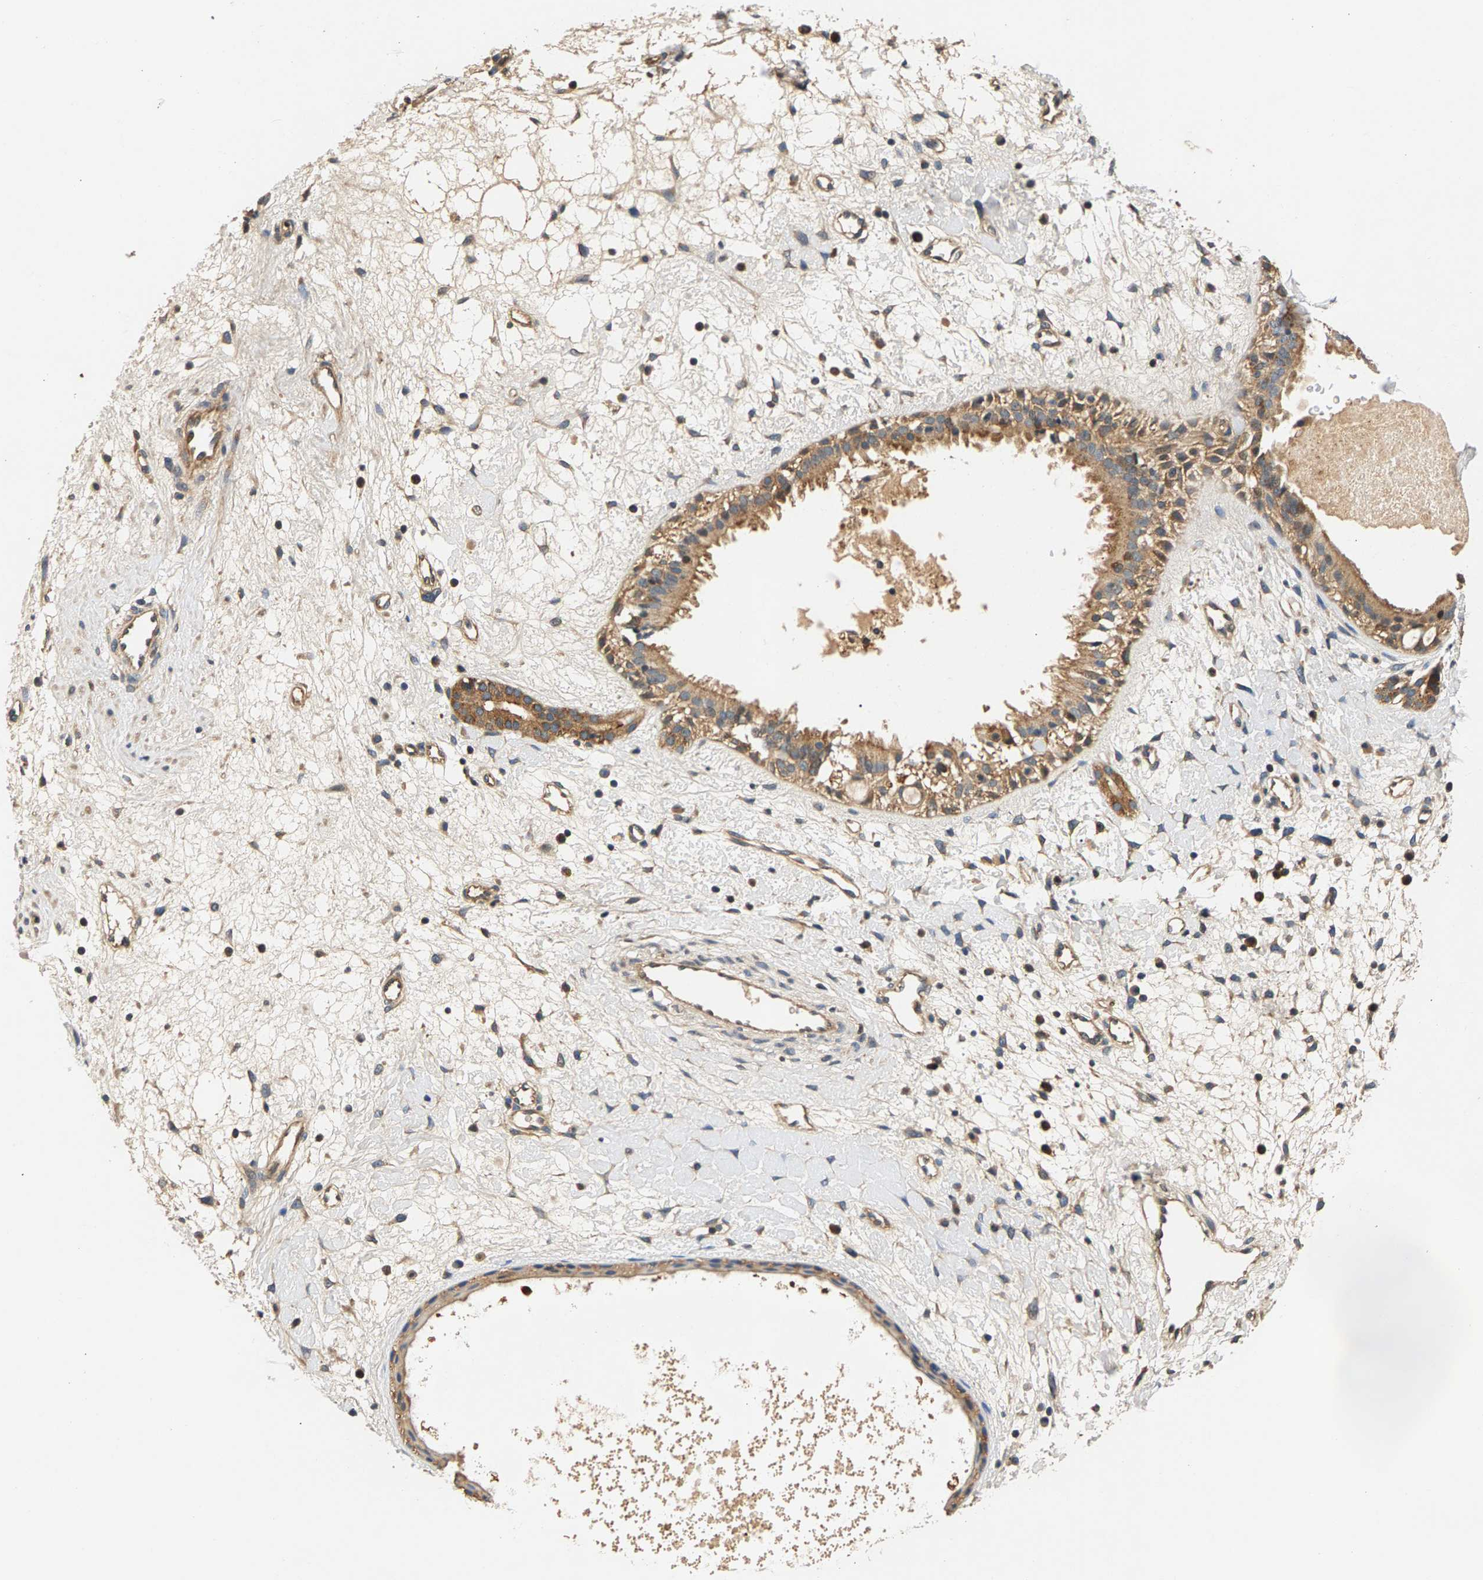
{"staining": {"intensity": "moderate", "quantity": ">75%", "location": "cytoplasmic/membranous"}, "tissue": "nasopharynx", "cell_type": "Respiratory epithelial cells", "image_type": "normal", "snomed": [{"axis": "morphology", "description": "Normal tissue, NOS"}, {"axis": "topography", "description": "Nasopharynx"}], "caption": "Immunohistochemistry (IHC) histopathology image of normal nasopharynx: human nasopharynx stained using immunohistochemistry exhibits medium levels of moderate protein expression localized specifically in the cytoplasmic/membranous of respiratory epithelial cells, appearing as a cytoplasmic/membranous brown color.", "gene": "FAM78A", "patient": {"sex": "male", "age": 22}}